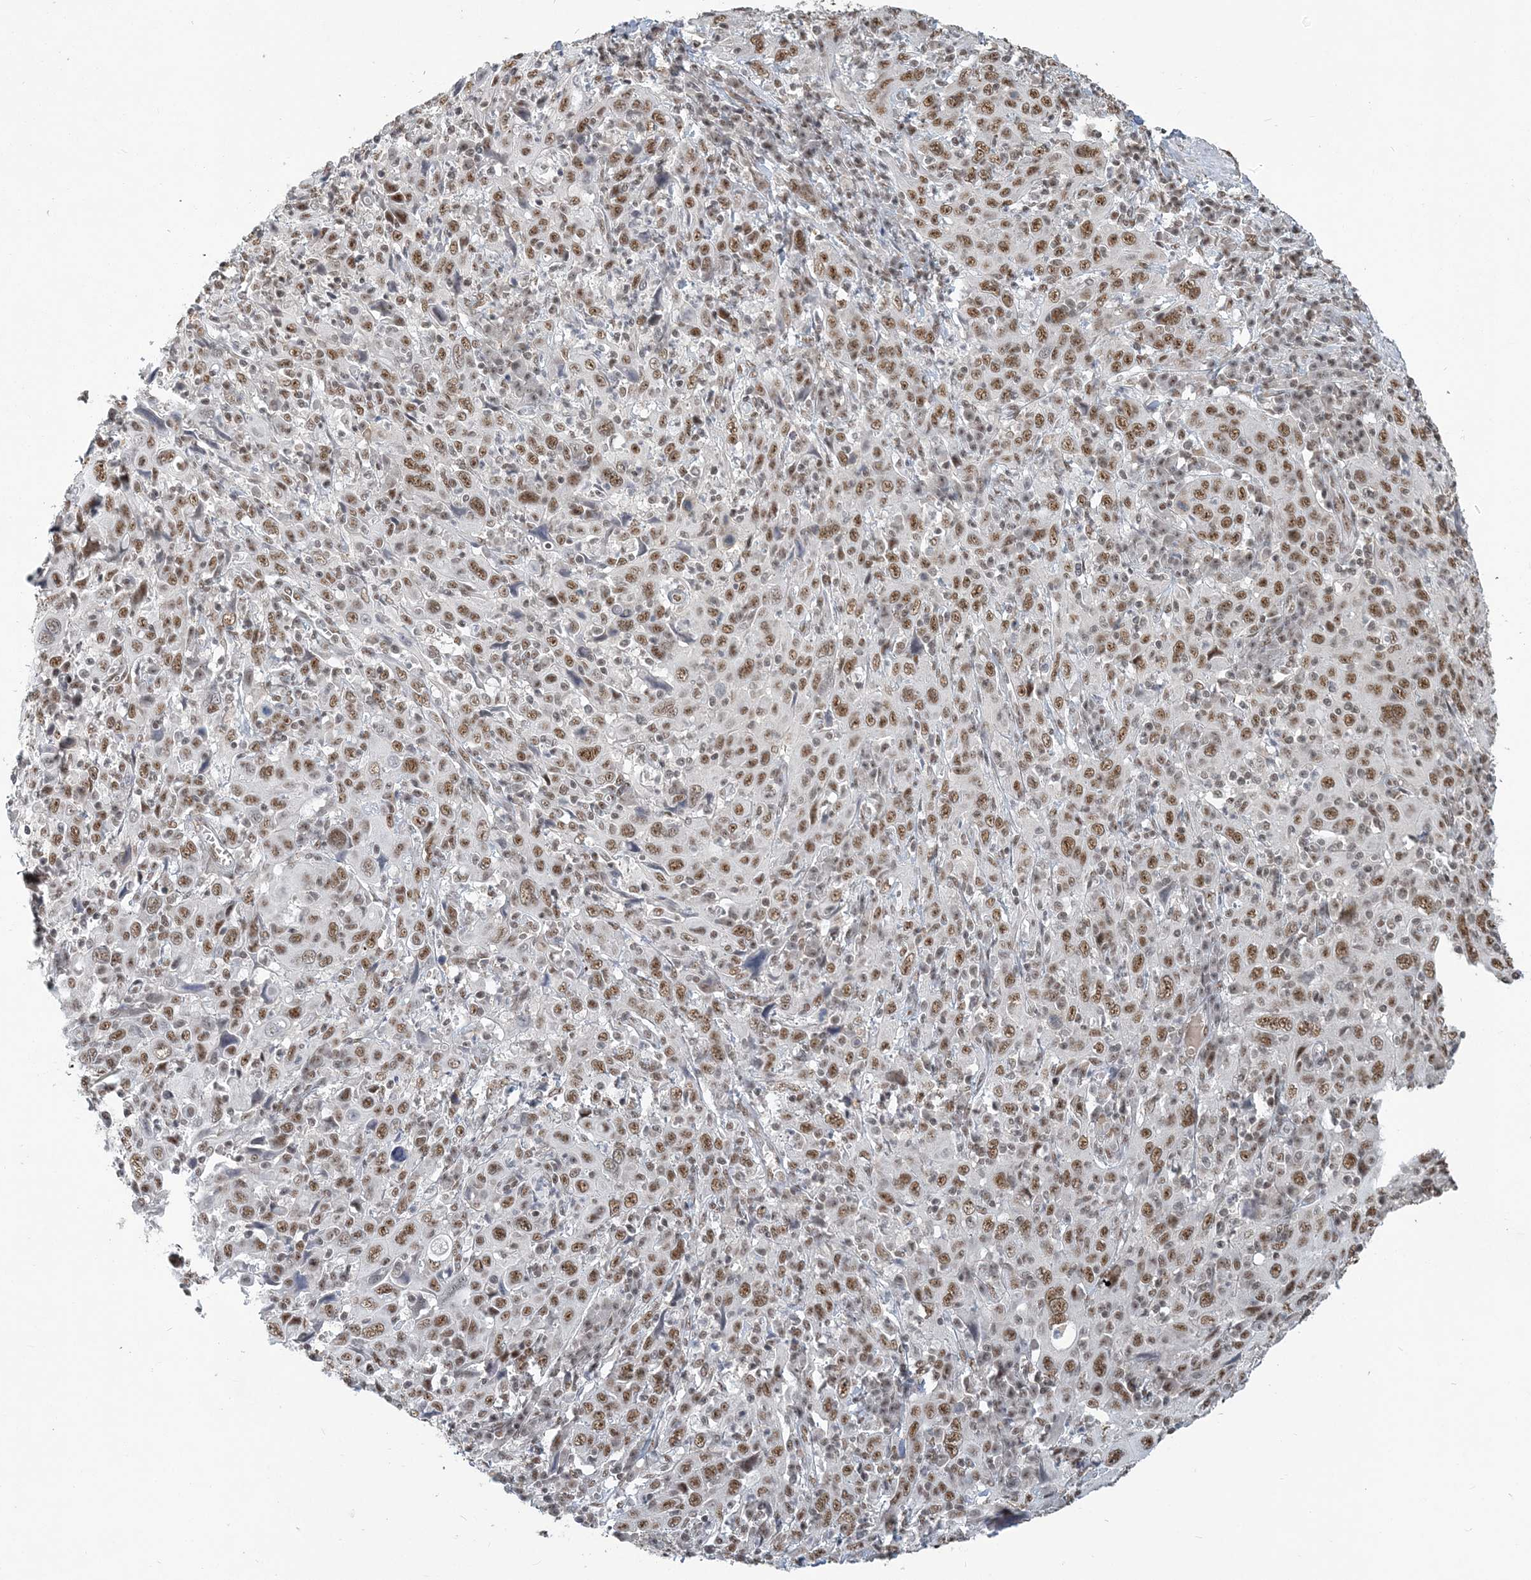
{"staining": {"intensity": "moderate", "quantity": ">75%", "location": "nuclear"}, "tissue": "cervical cancer", "cell_type": "Tumor cells", "image_type": "cancer", "snomed": [{"axis": "morphology", "description": "Squamous cell carcinoma, NOS"}, {"axis": "topography", "description": "Cervix"}], "caption": "This is an image of immunohistochemistry staining of cervical squamous cell carcinoma, which shows moderate staining in the nuclear of tumor cells.", "gene": "PLRG1", "patient": {"sex": "female", "age": 46}}